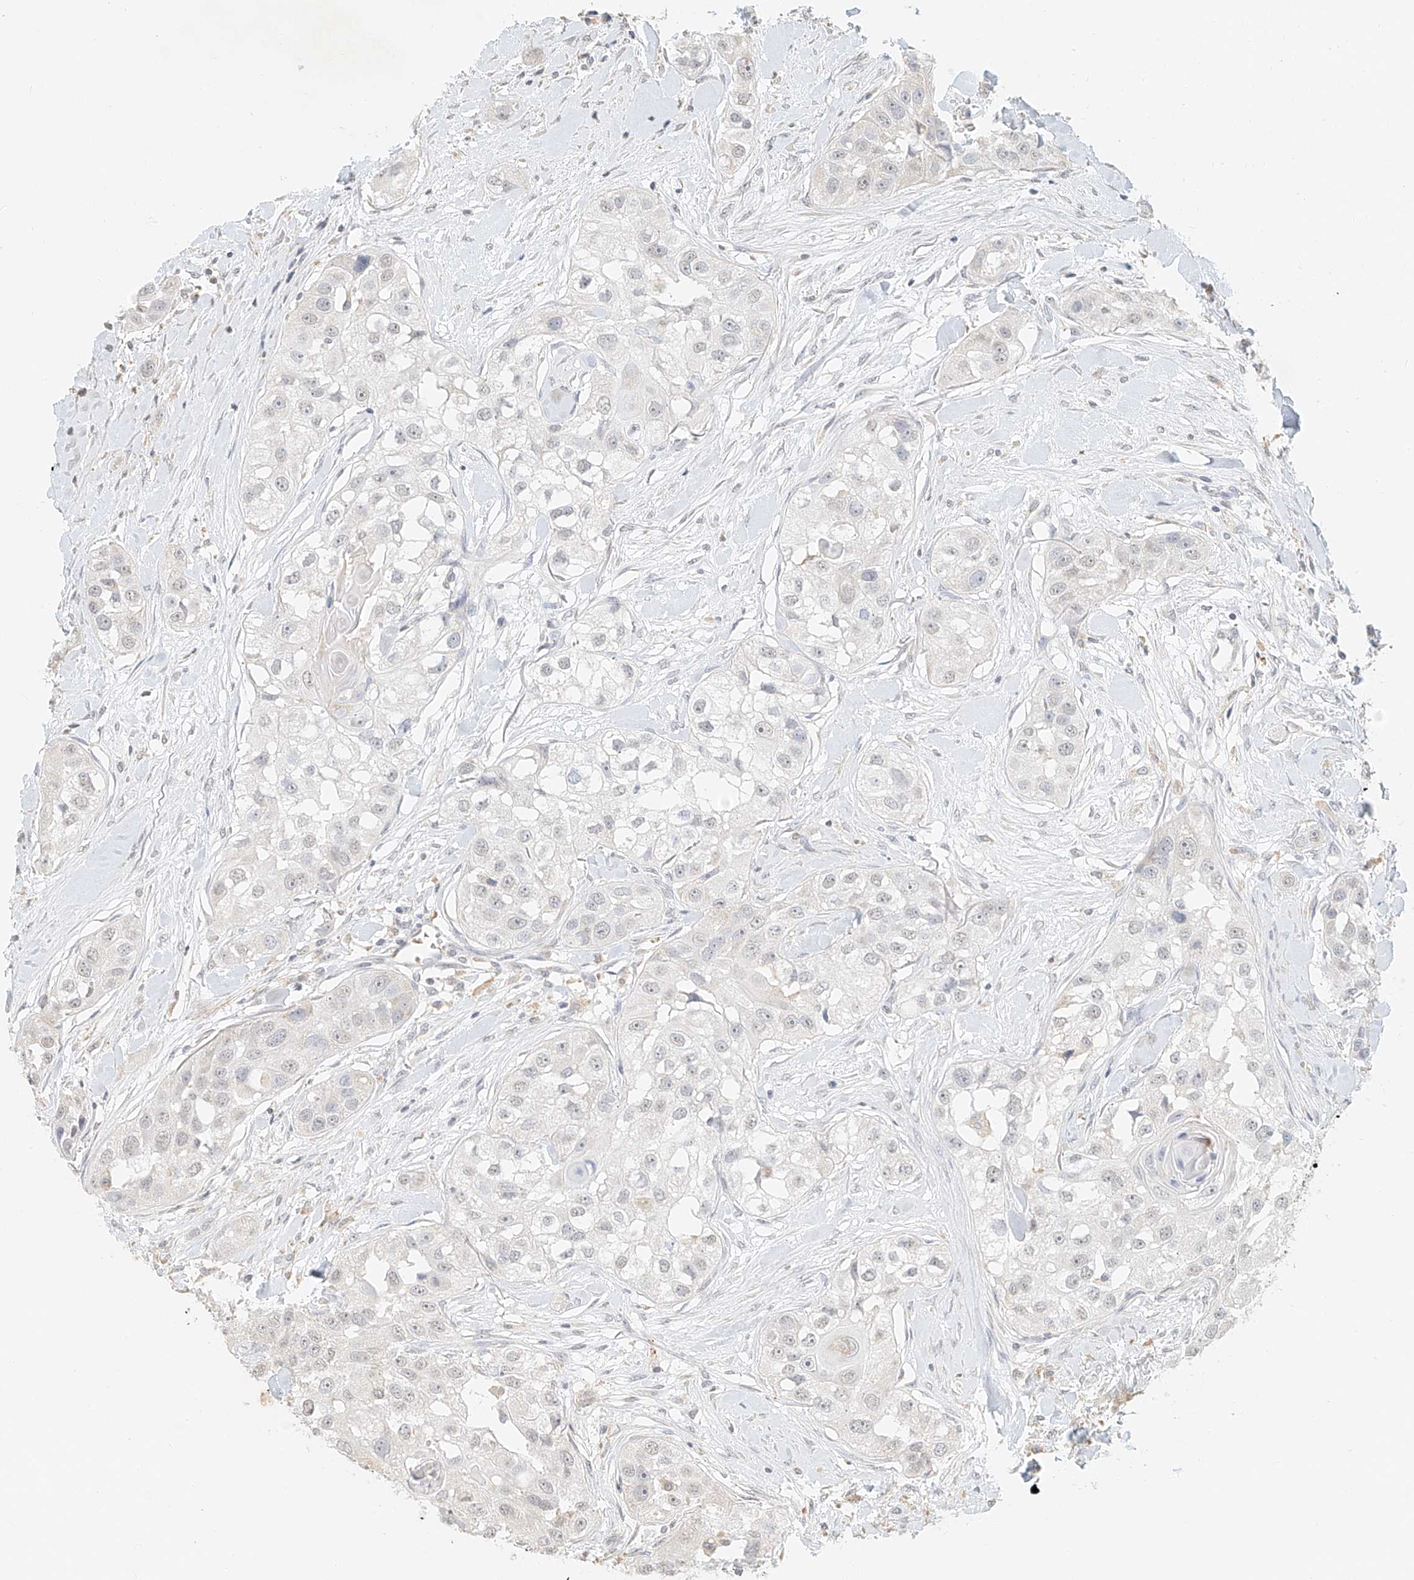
{"staining": {"intensity": "negative", "quantity": "none", "location": "none"}, "tissue": "head and neck cancer", "cell_type": "Tumor cells", "image_type": "cancer", "snomed": [{"axis": "morphology", "description": "Normal tissue, NOS"}, {"axis": "morphology", "description": "Squamous cell carcinoma, NOS"}, {"axis": "topography", "description": "Skeletal muscle"}, {"axis": "topography", "description": "Head-Neck"}], "caption": "This is an IHC photomicrograph of human head and neck squamous cell carcinoma. There is no positivity in tumor cells.", "gene": "CXorf58", "patient": {"sex": "male", "age": 51}}